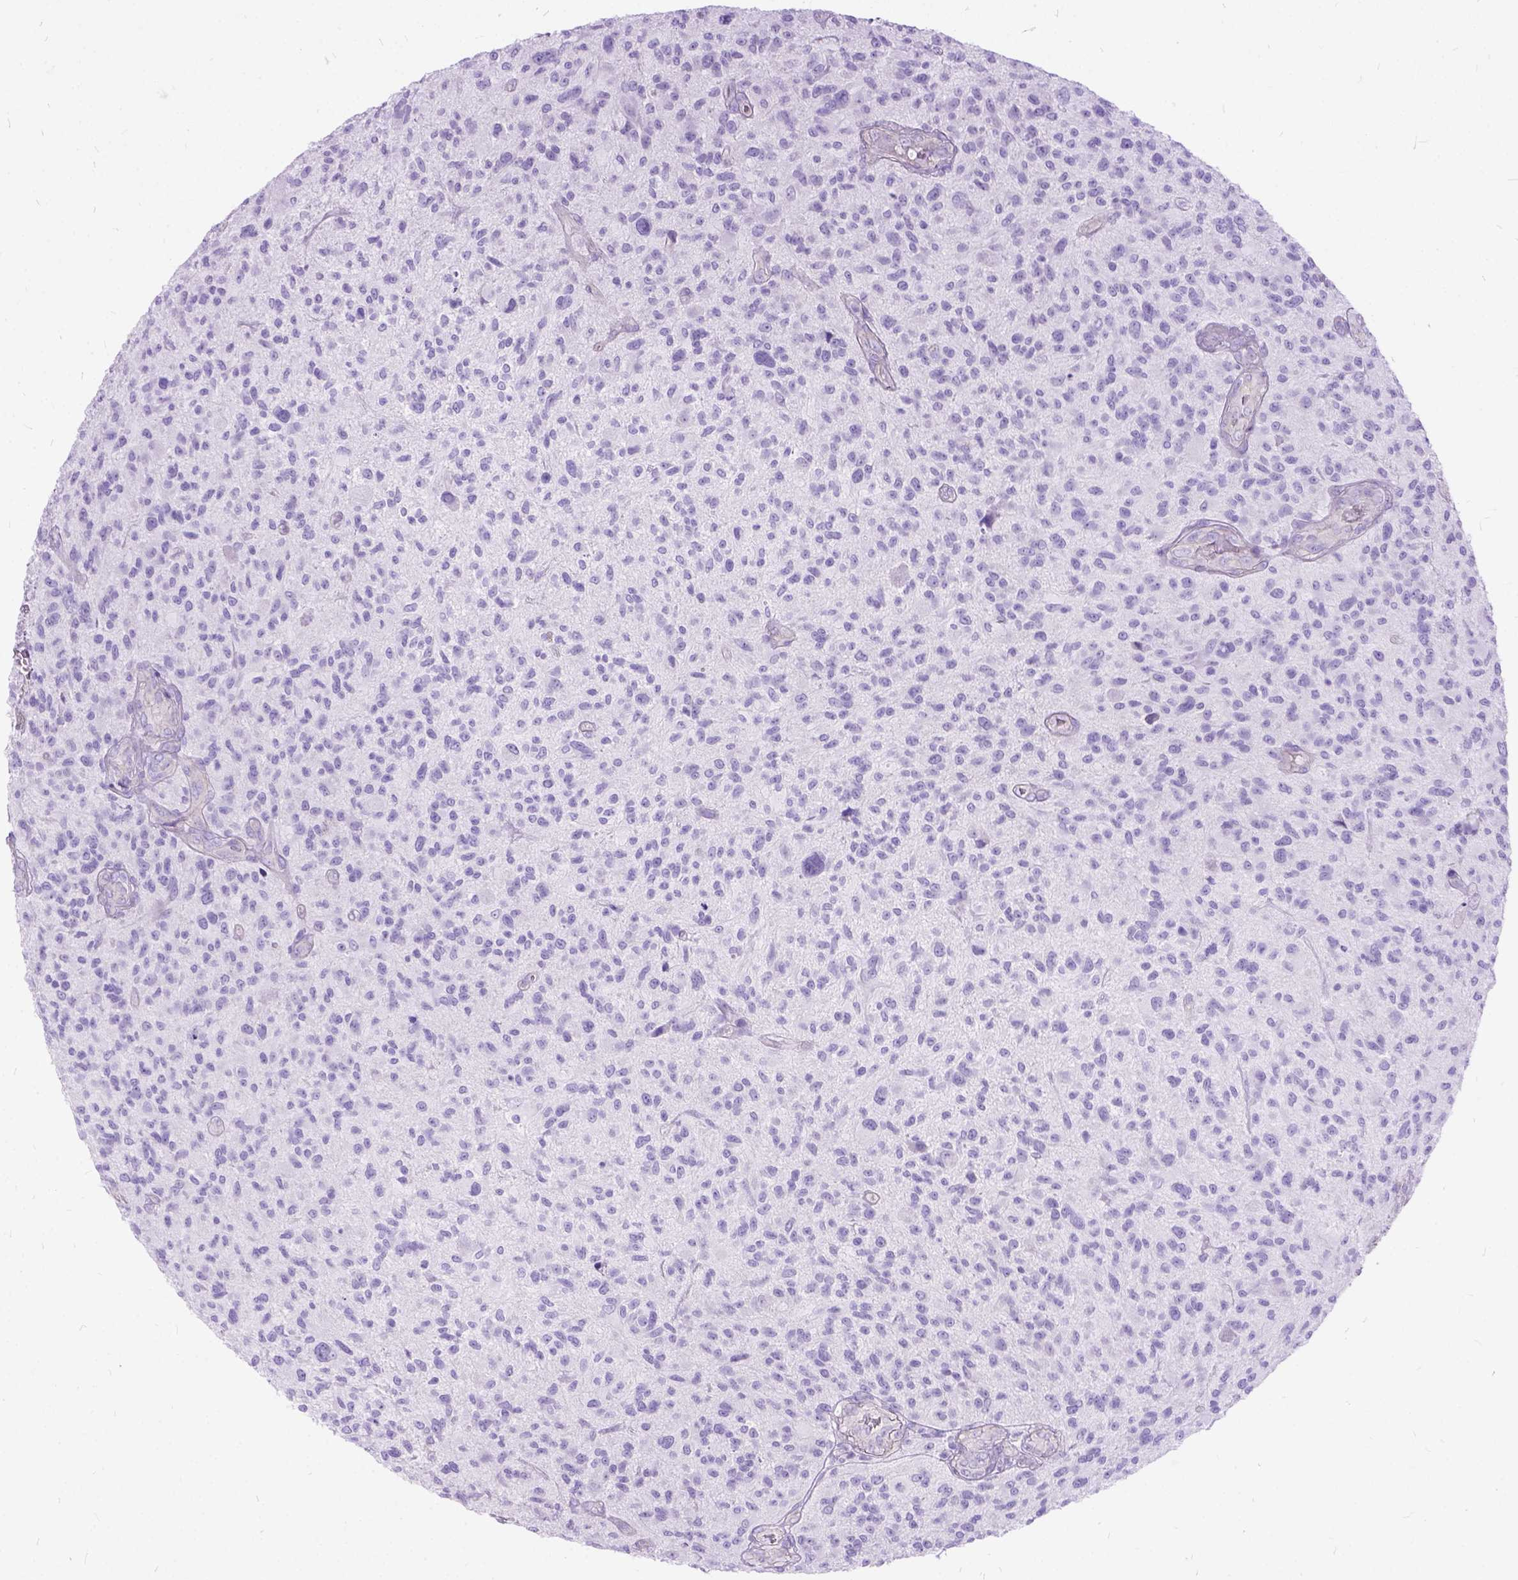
{"staining": {"intensity": "negative", "quantity": "none", "location": "none"}, "tissue": "glioma", "cell_type": "Tumor cells", "image_type": "cancer", "snomed": [{"axis": "morphology", "description": "Glioma, malignant, High grade"}, {"axis": "topography", "description": "Brain"}], "caption": "DAB immunohistochemical staining of glioma demonstrates no significant staining in tumor cells. Brightfield microscopy of immunohistochemistry stained with DAB (brown) and hematoxylin (blue), captured at high magnification.", "gene": "ARL9", "patient": {"sex": "male", "age": 47}}